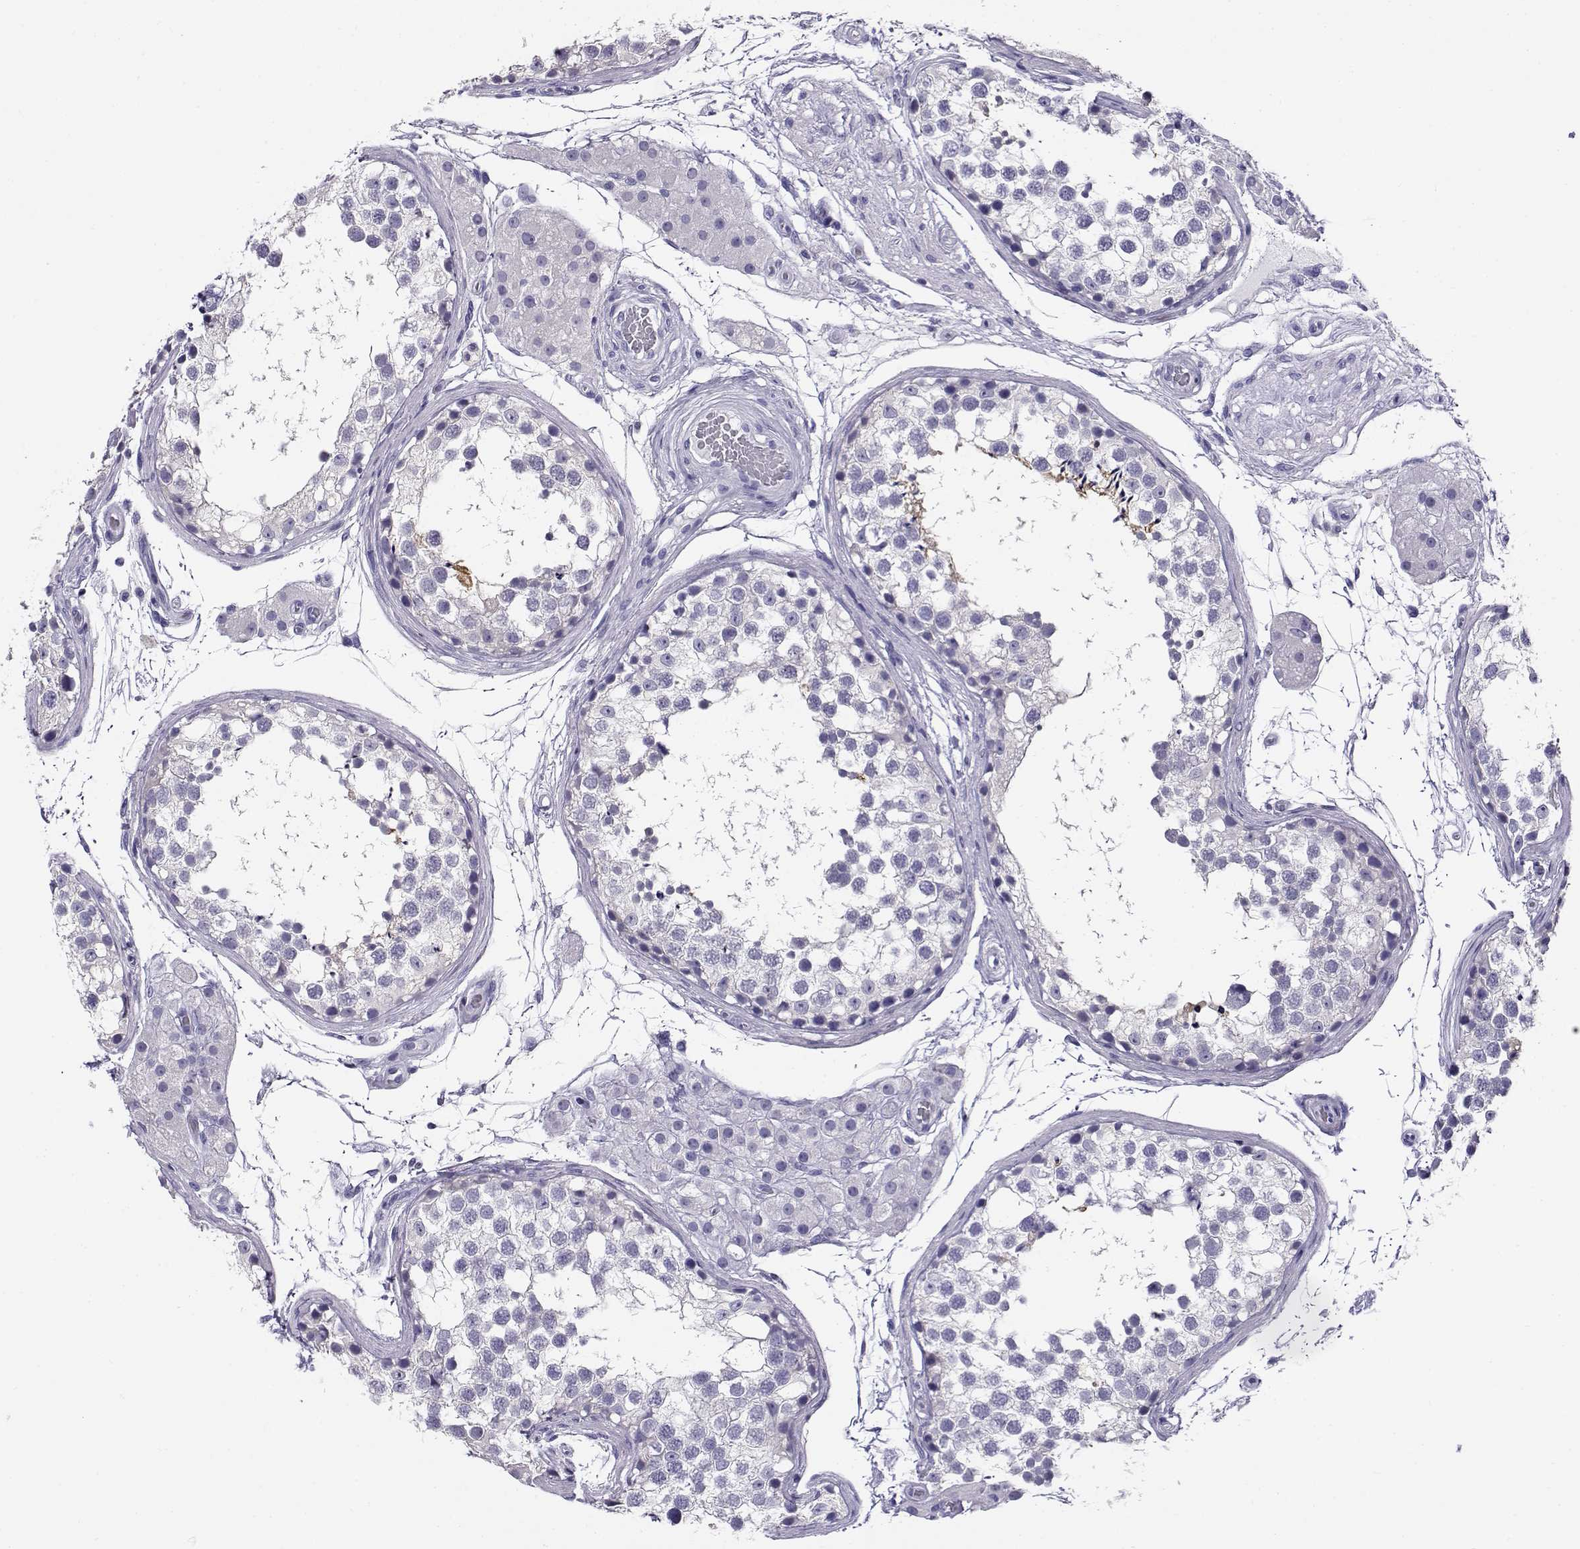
{"staining": {"intensity": "strong", "quantity": "<25%", "location": "cytoplasmic/membranous"}, "tissue": "testis", "cell_type": "Cells in seminiferous ducts", "image_type": "normal", "snomed": [{"axis": "morphology", "description": "Normal tissue, NOS"}, {"axis": "morphology", "description": "Seminoma, NOS"}, {"axis": "topography", "description": "Testis"}], "caption": "The image reveals a brown stain indicating the presence of a protein in the cytoplasmic/membranous of cells in seminiferous ducts in testis. The staining was performed using DAB to visualize the protein expression in brown, while the nuclei were stained in blue with hematoxylin (Magnification: 20x).", "gene": "CABS1", "patient": {"sex": "male", "age": 65}}